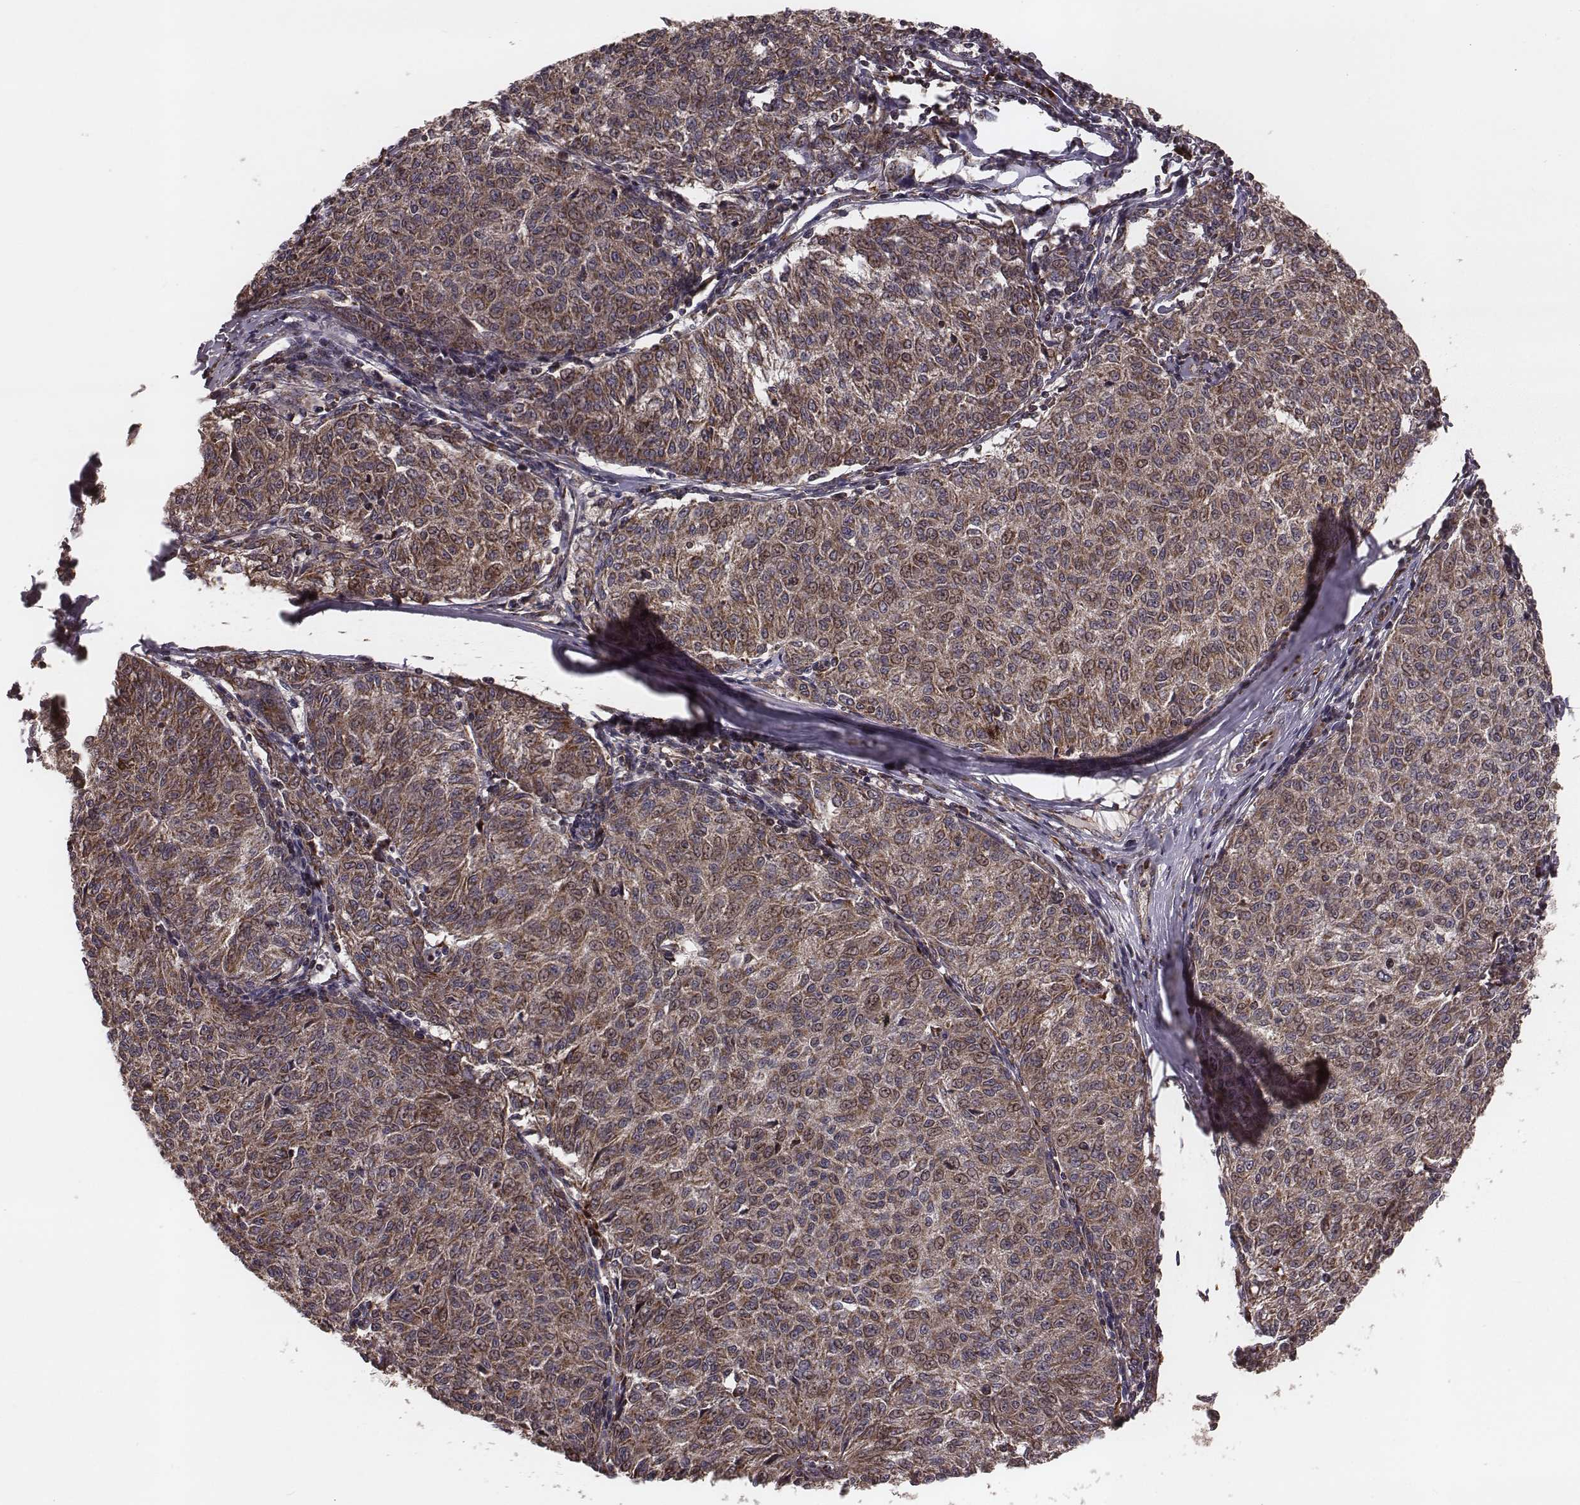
{"staining": {"intensity": "moderate", "quantity": ">75%", "location": "cytoplasmic/membranous"}, "tissue": "melanoma", "cell_type": "Tumor cells", "image_type": "cancer", "snomed": [{"axis": "morphology", "description": "Malignant melanoma, NOS"}, {"axis": "topography", "description": "Skin"}], "caption": "A micrograph of malignant melanoma stained for a protein shows moderate cytoplasmic/membranous brown staining in tumor cells.", "gene": "ZDHHC21", "patient": {"sex": "female", "age": 72}}